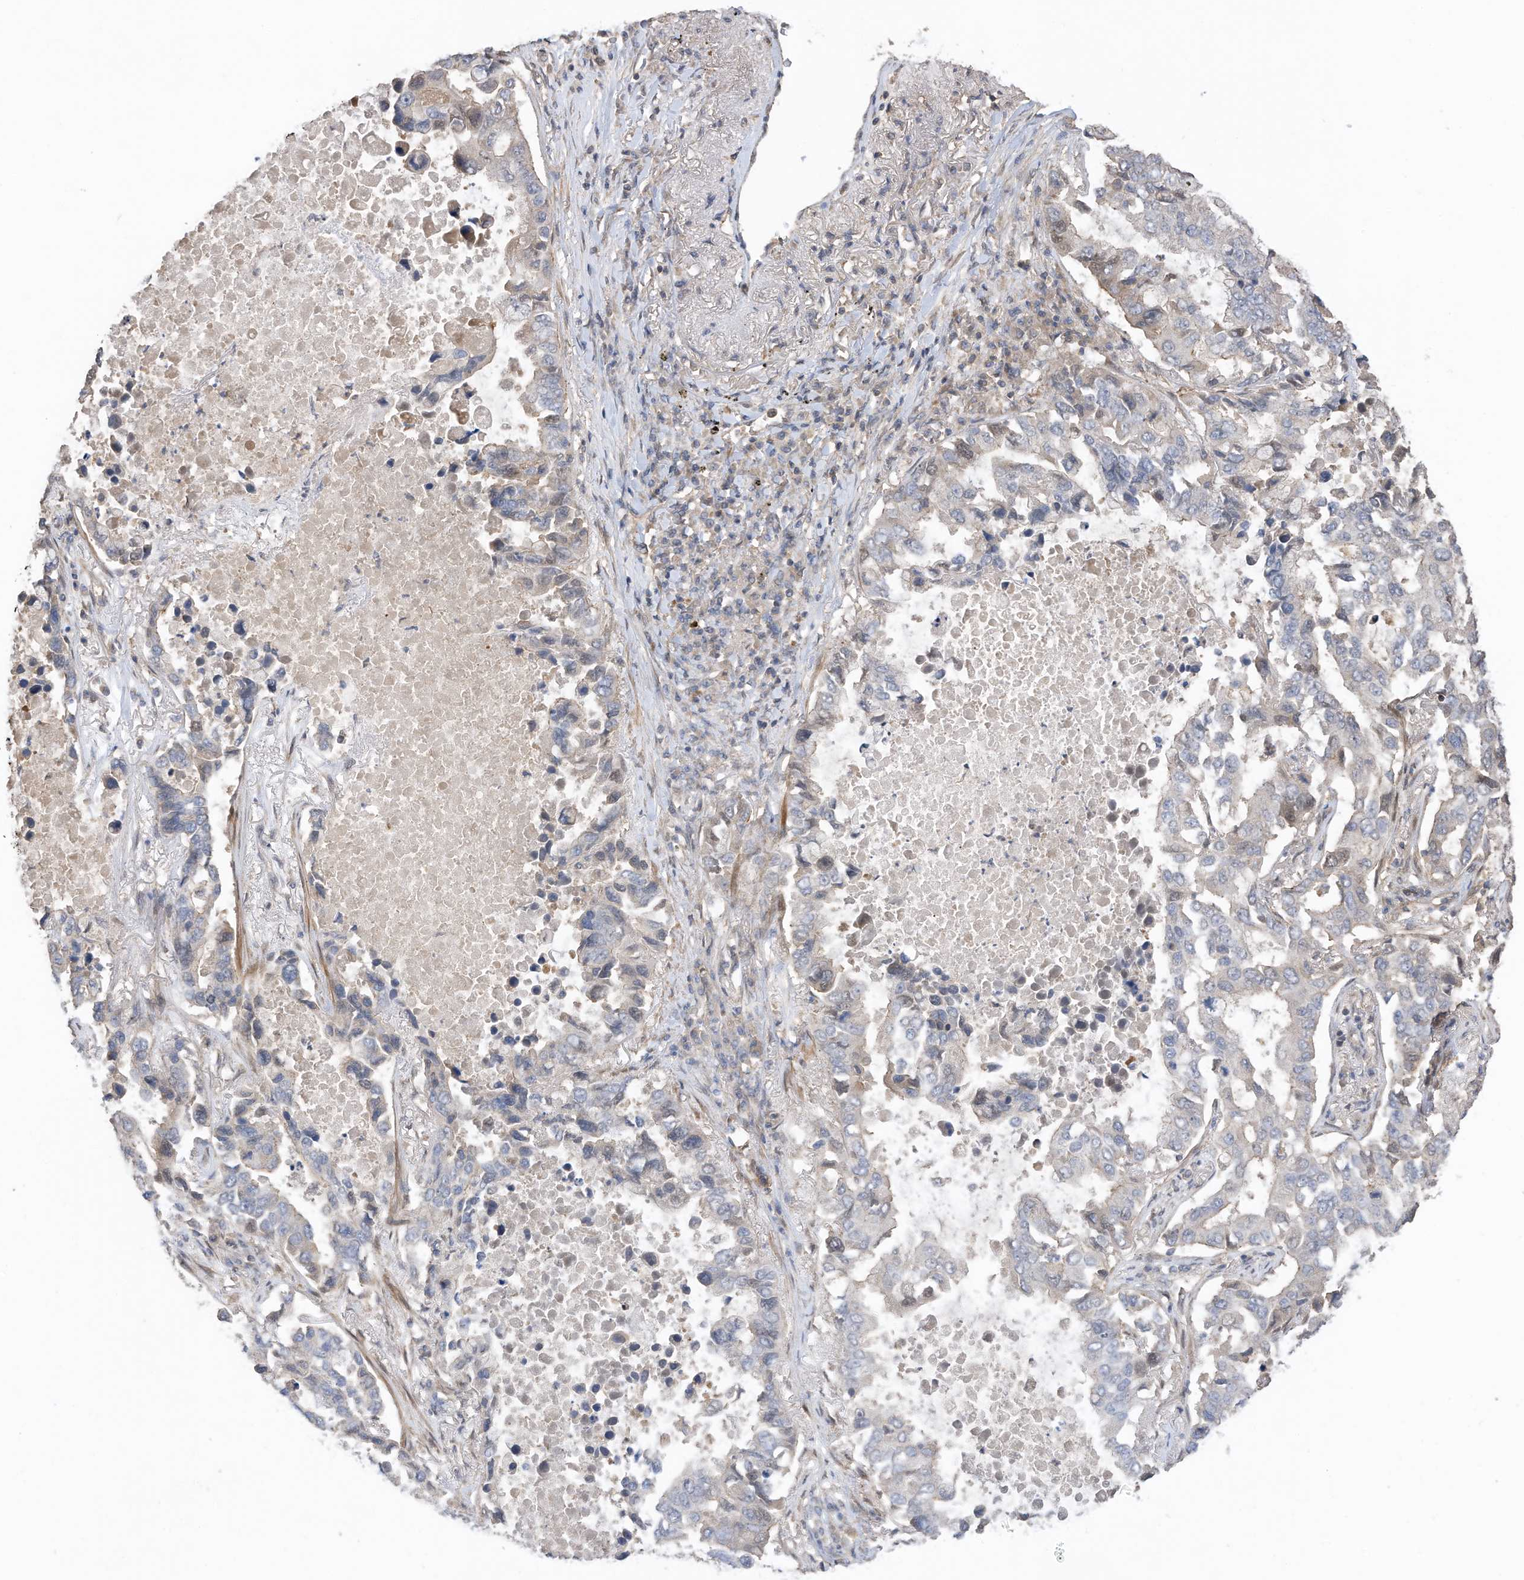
{"staining": {"intensity": "negative", "quantity": "none", "location": "none"}, "tissue": "lung cancer", "cell_type": "Tumor cells", "image_type": "cancer", "snomed": [{"axis": "morphology", "description": "Adenocarcinoma, NOS"}, {"axis": "topography", "description": "Lung"}], "caption": "Tumor cells are negative for protein expression in human lung cancer (adenocarcinoma). (Stains: DAB immunohistochemistry with hematoxylin counter stain, Microscopy: brightfield microscopy at high magnification).", "gene": "REC8", "patient": {"sex": "male", "age": 64}}